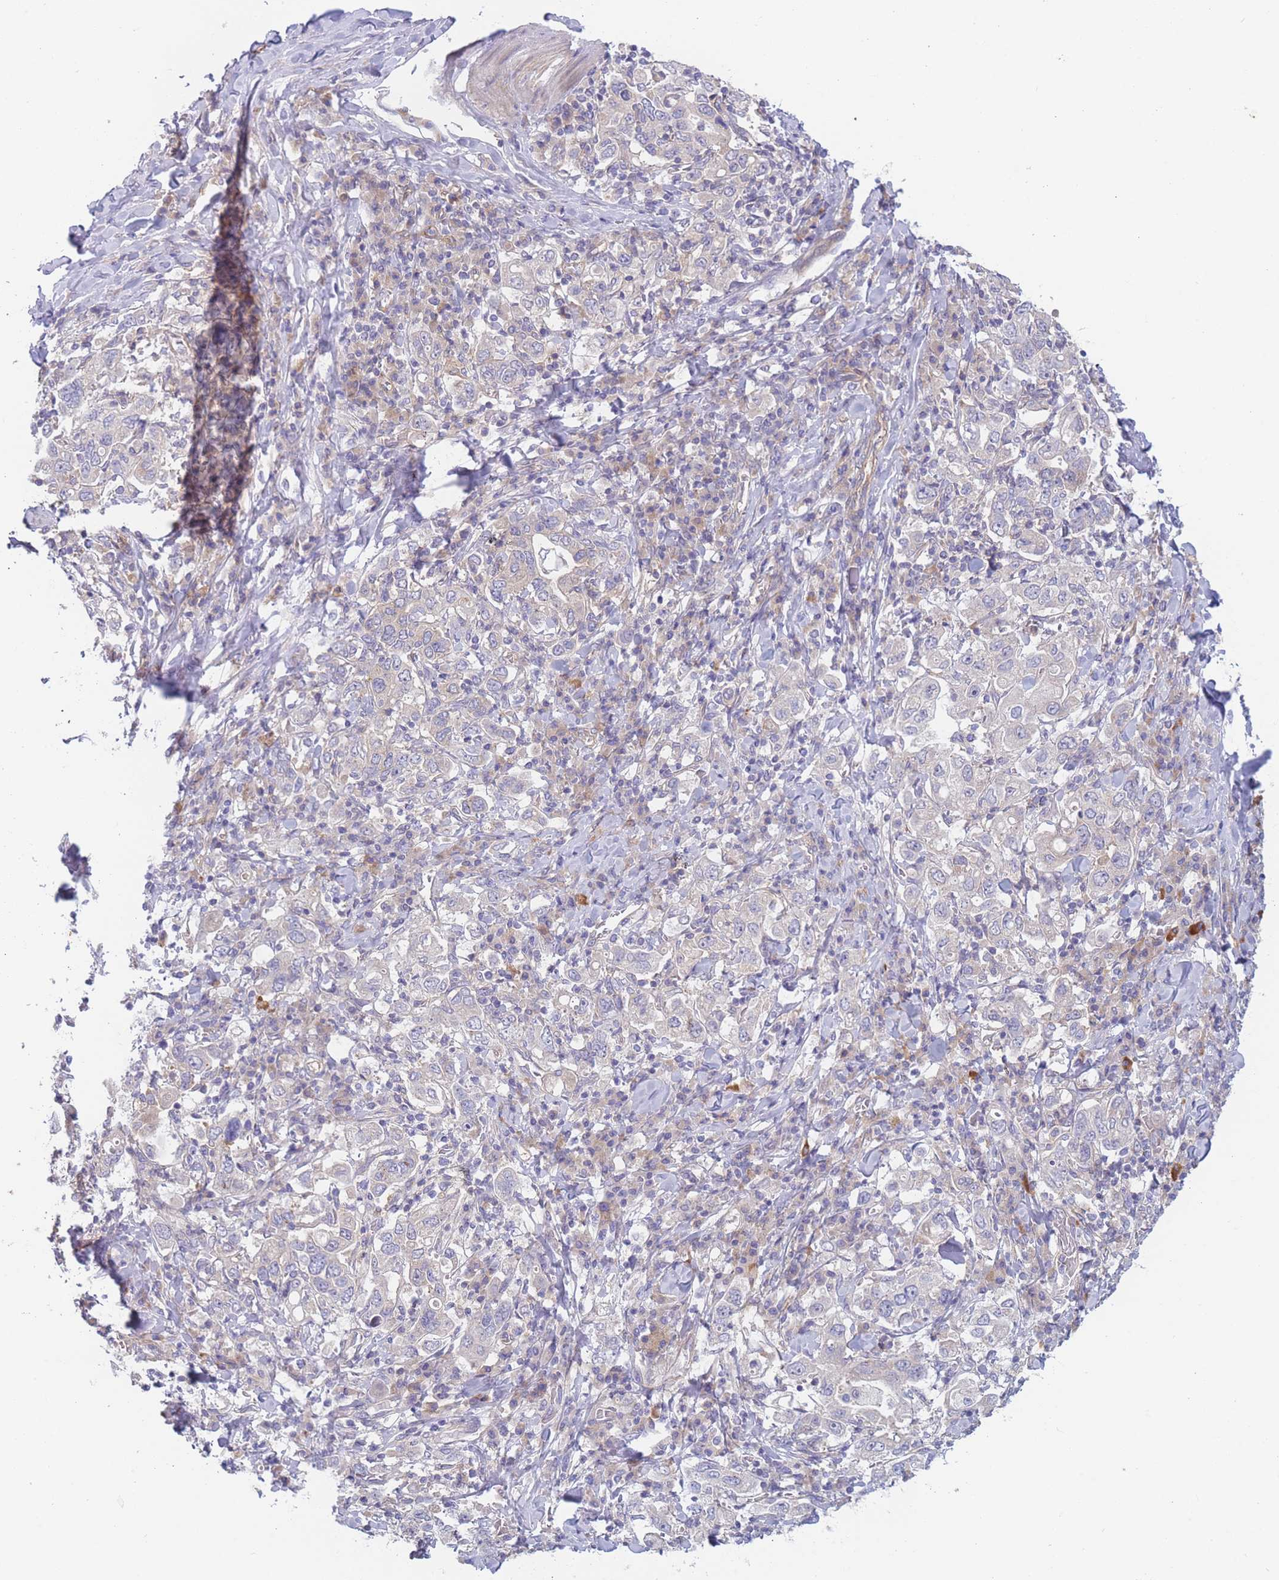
{"staining": {"intensity": "negative", "quantity": "none", "location": "none"}, "tissue": "stomach cancer", "cell_type": "Tumor cells", "image_type": "cancer", "snomed": [{"axis": "morphology", "description": "Adenocarcinoma, NOS"}, {"axis": "topography", "description": "Stomach, upper"}], "caption": "The IHC image has no significant expression in tumor cells of stomach cancer tissue.", "gene": "WDR93", "patient": {"sex": "male", "age": 62}}